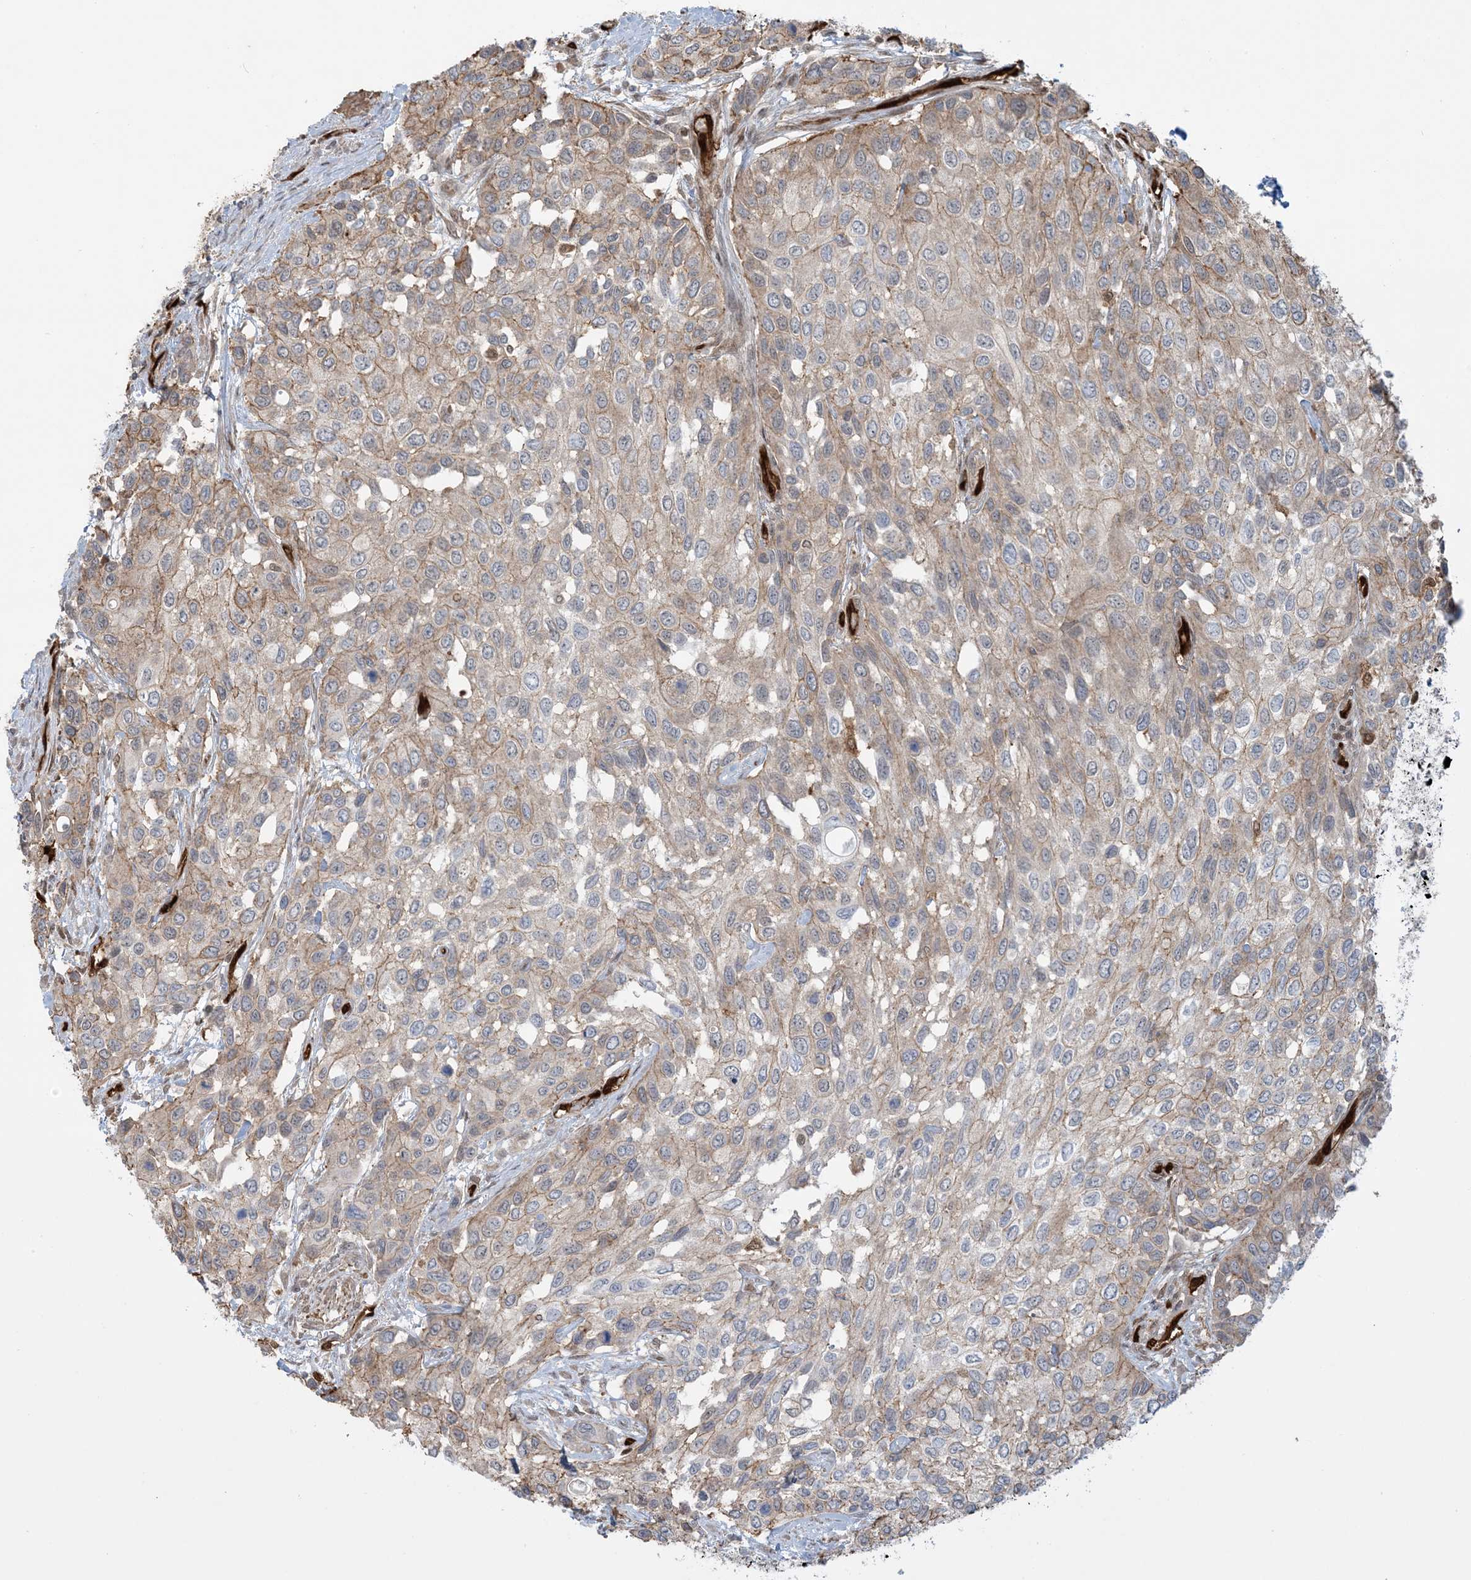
{"staining": {"intensity": "moderate", "quantity": "25%-75%", "location": "cytoplasmic/membranous"}, "tissue": "urothelial cancer", "cell_type": "Tumor cells", "image_type": "cancer", "snomed": [{"axis": "morphology", "description": "Normal tissue, NOS"}, {"axis": "morphology", "description": "Urothelial carcinoma, High grade"}, {"axis": "topography", "description": "Vascular tissue"}, {"axis": "topography", "description": "Urinary bladder"}], "caption": "The image shows a brown stain indicating the presence of a protein in the cytoplasmic/membranous of tumor cells in urothelial cancer. (DAB IHC with brightfield microscopy, high magnification).", "gene": "PPM1F", "patient": {"sex": "female", "age": 56}}